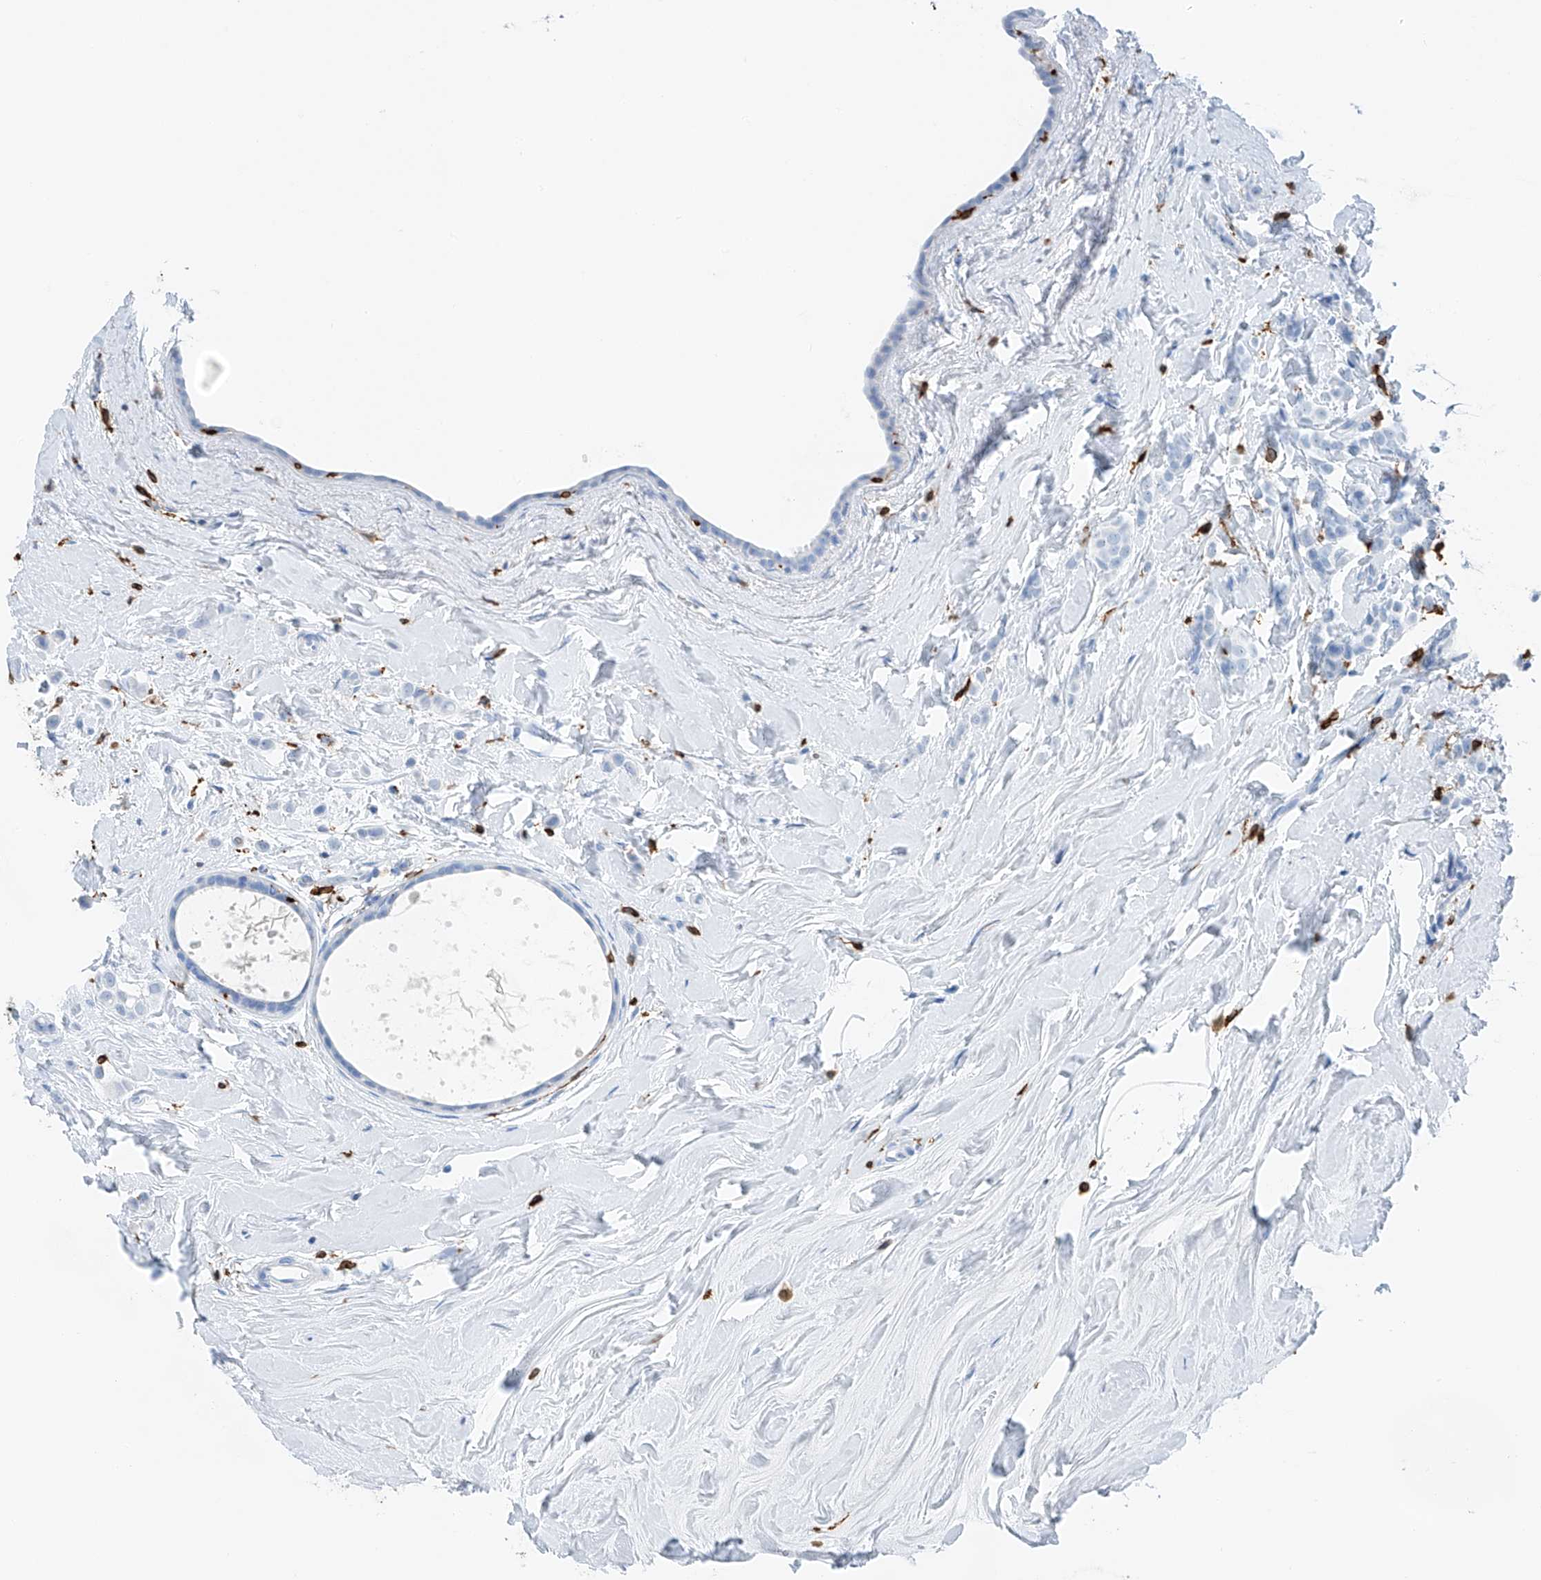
{"staining": {"intensity": "negative", "quantity": "none", "location": "none"}, "tissue": "breast cancer", "cell_type": "Tumor cells", "image_type": "cancer", "snomed": [{"axis": "morphology", "description": "Lobular carcinoma"}, {"axis": "topography", "description": "Breast"}], "caption": "Tumor cells show no significant staining in breast cancer. (Immunohistochemistry (ihc), brightfield microscopy, high magnification).", "gene": "TBXAS1", "patient": {"sex": "female", "age": 47}}